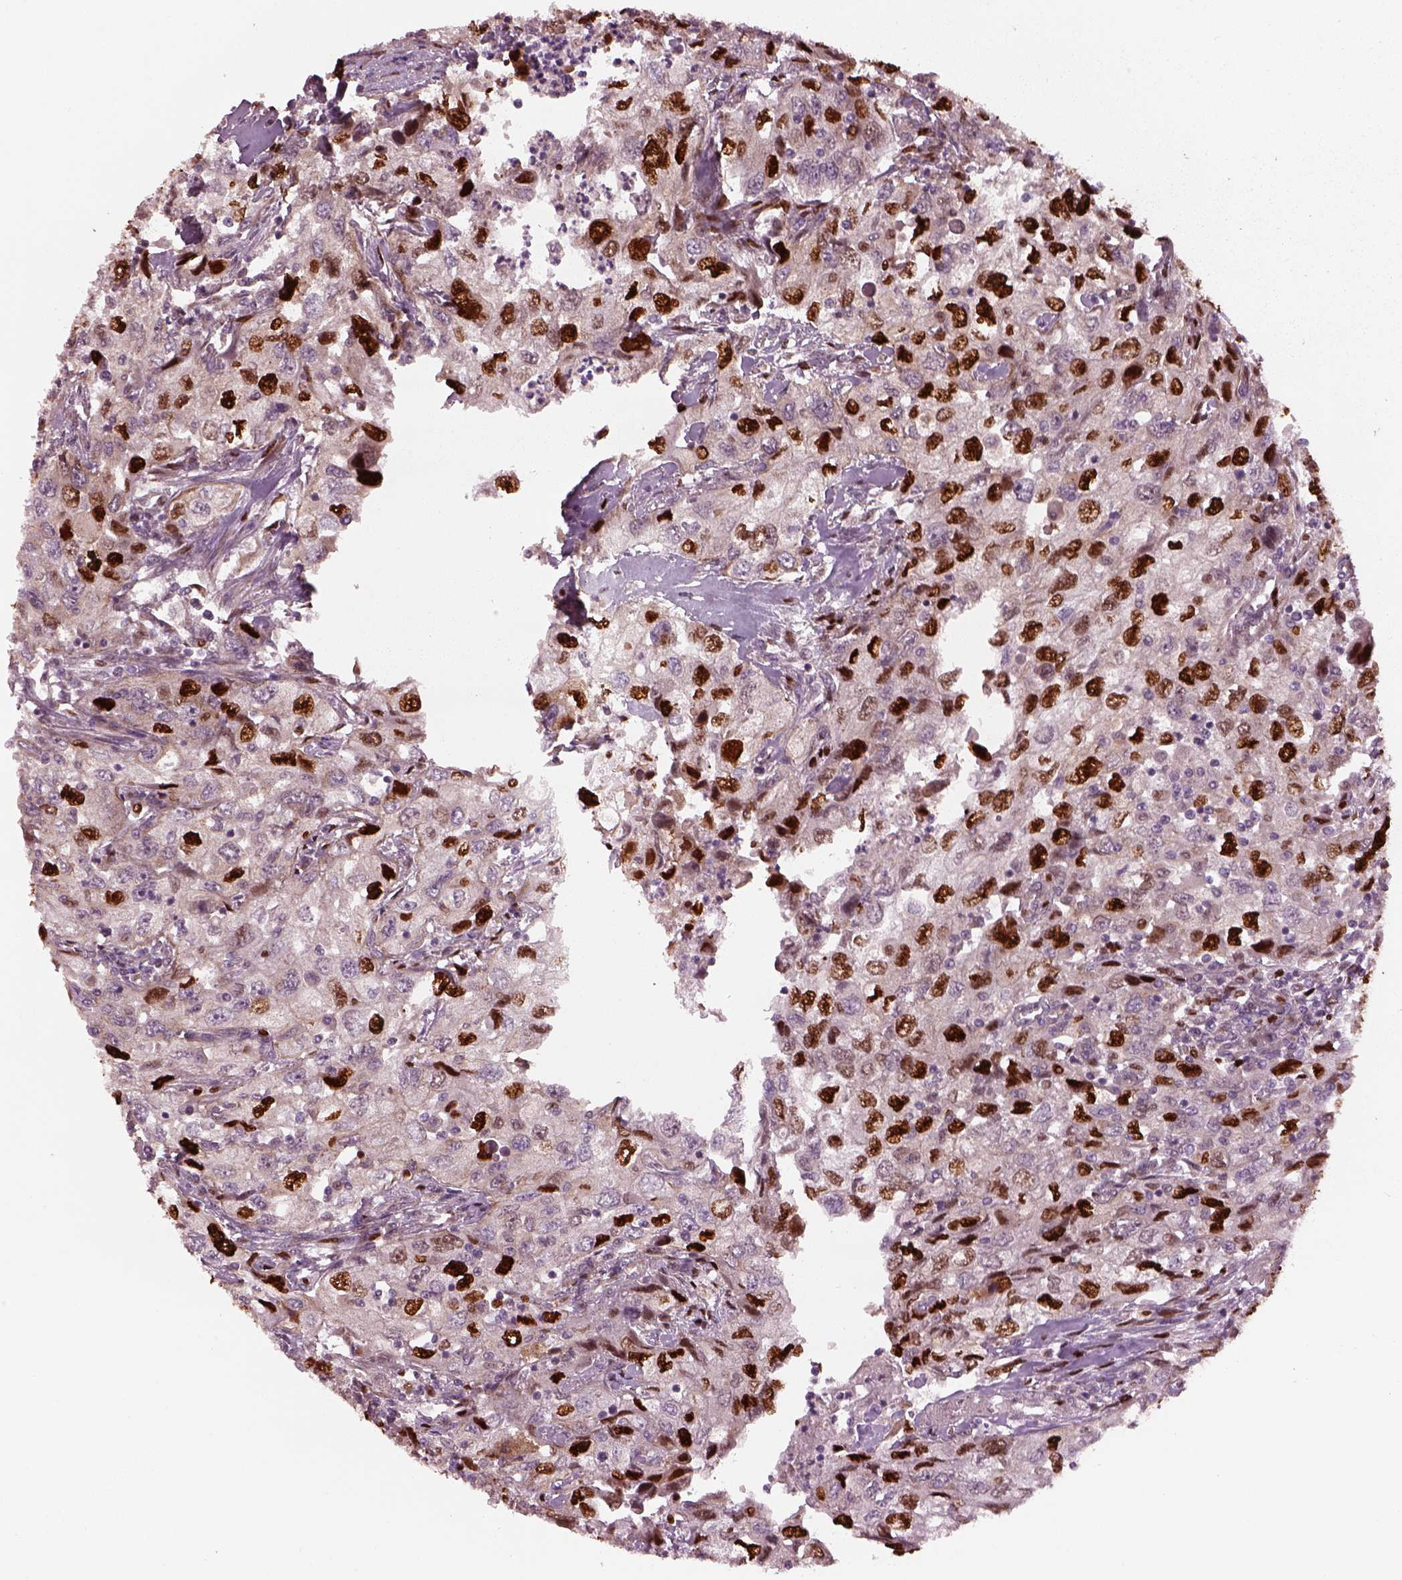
{"staining": {"intensity": "strong", "quantity": "<25%", "location": "nuclear"}, "tissue": "urothelial cancer", "cell_type": "Tumor cells", "image_type": "cancer", "snomed": [{"axis": "morphology", "description": "Urothelial carcinoma, High grade"}, {"axis": "topography", "description": "Urinary bladder"}], "caption": "Immunohistochemical staining of human urothelial cancer demonstrates strong nuclear protein expression in about <25% of tumor cells.", "gene": "RUFY3", "patient": {"sex": "male", "age": 76}}